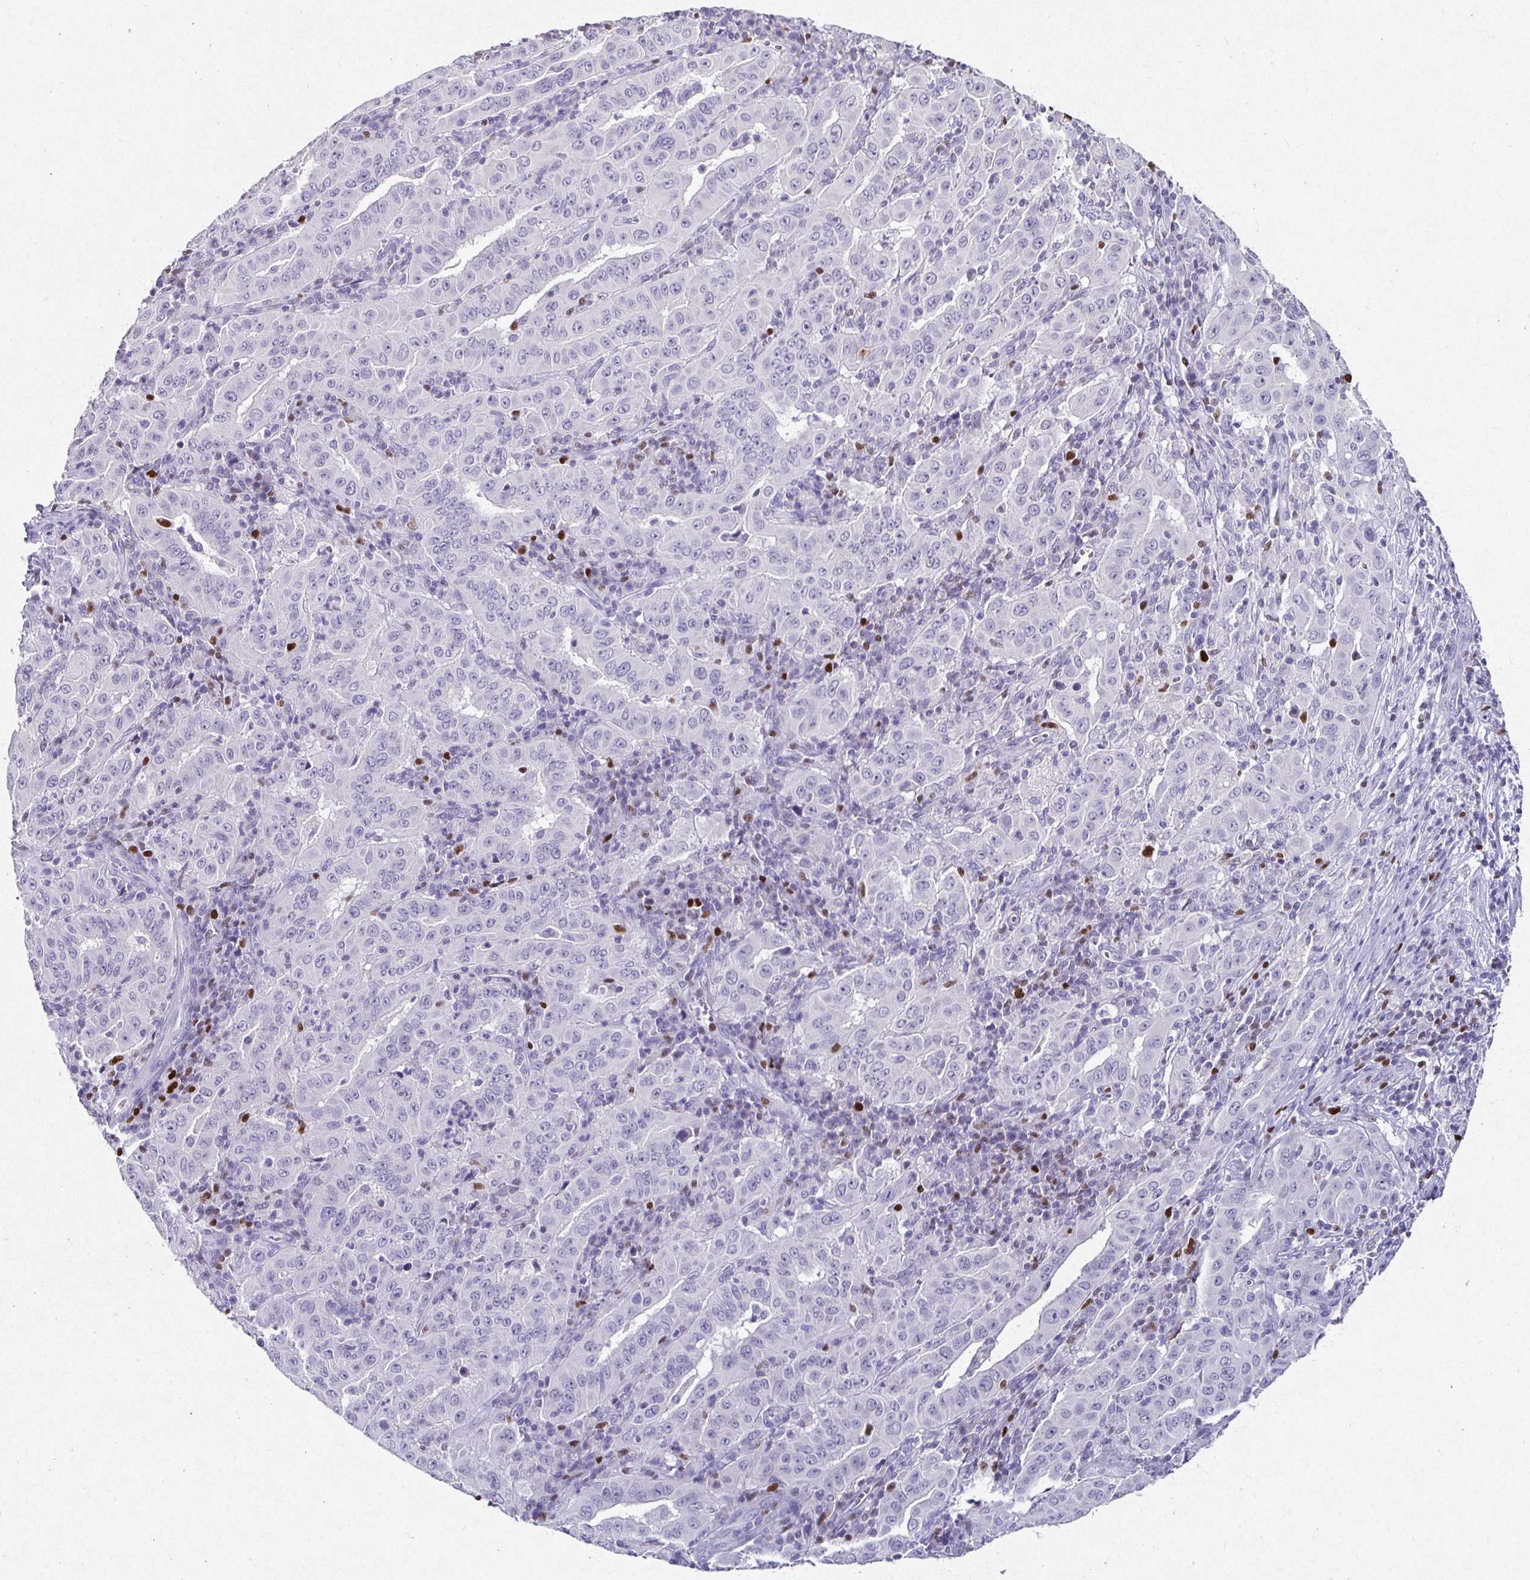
{"staining": {"intensity": "negative", "quantity": "none", "location": "none"}, "tissue": "pancreatic cancer", "cell_type": "Tumor cells", "image_type": "cancer", "snomed": [{"axis": "morphology", "description": "Adenocarcinoma, NOS"}, {"axis": "topography", "description": "Pancreas"}], "caption": "Immunohistochemistry micrograph of human adenocarcinoma (pancreatic) stained for a protein (brown), which exhibits no expression in tumor cells.", "gene": "SATB1", "patient": {"sex": "male", "age": 63}}